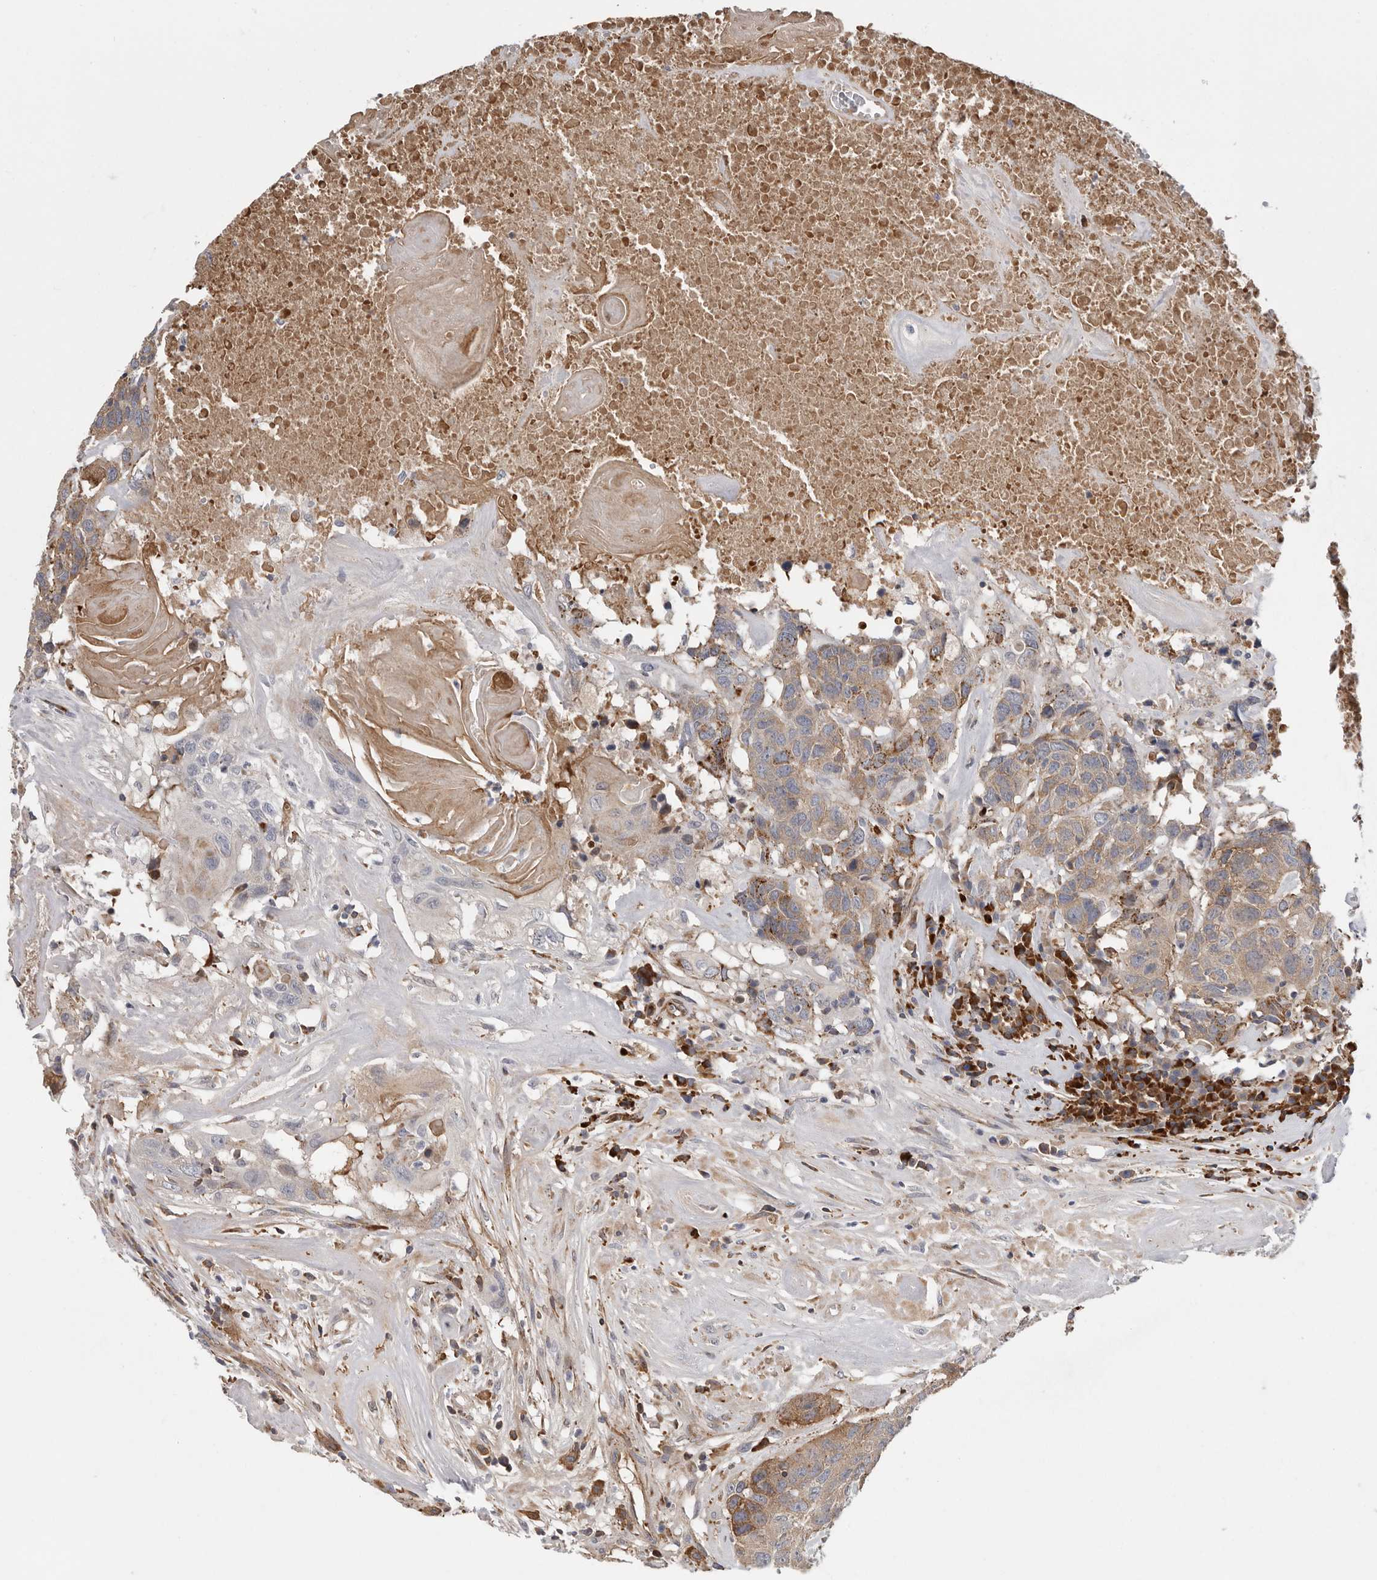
{"staining": {"intensity": "moderate", "quantity": ">75%", "location": "cytoplasmic/membranous"}, "tissue": "head and neck cancer", "cell_type": "Tumor cells", "image_type": "cancer", "snomed": [{"axis": "morphology", "description": "Squamous cell carcinoma, NOS"}, {"axis": "topography", "description": "Head-Neck"}], "caption": "A medium amount of moderate cytoplasmic/membranous expression is appreciated in about >75% of tumor cells in head and neck cancer (squamous cell carcinoma) tissue.", "gene": "ATXN3L", "patient": {"sex": "male", "age": 66}}